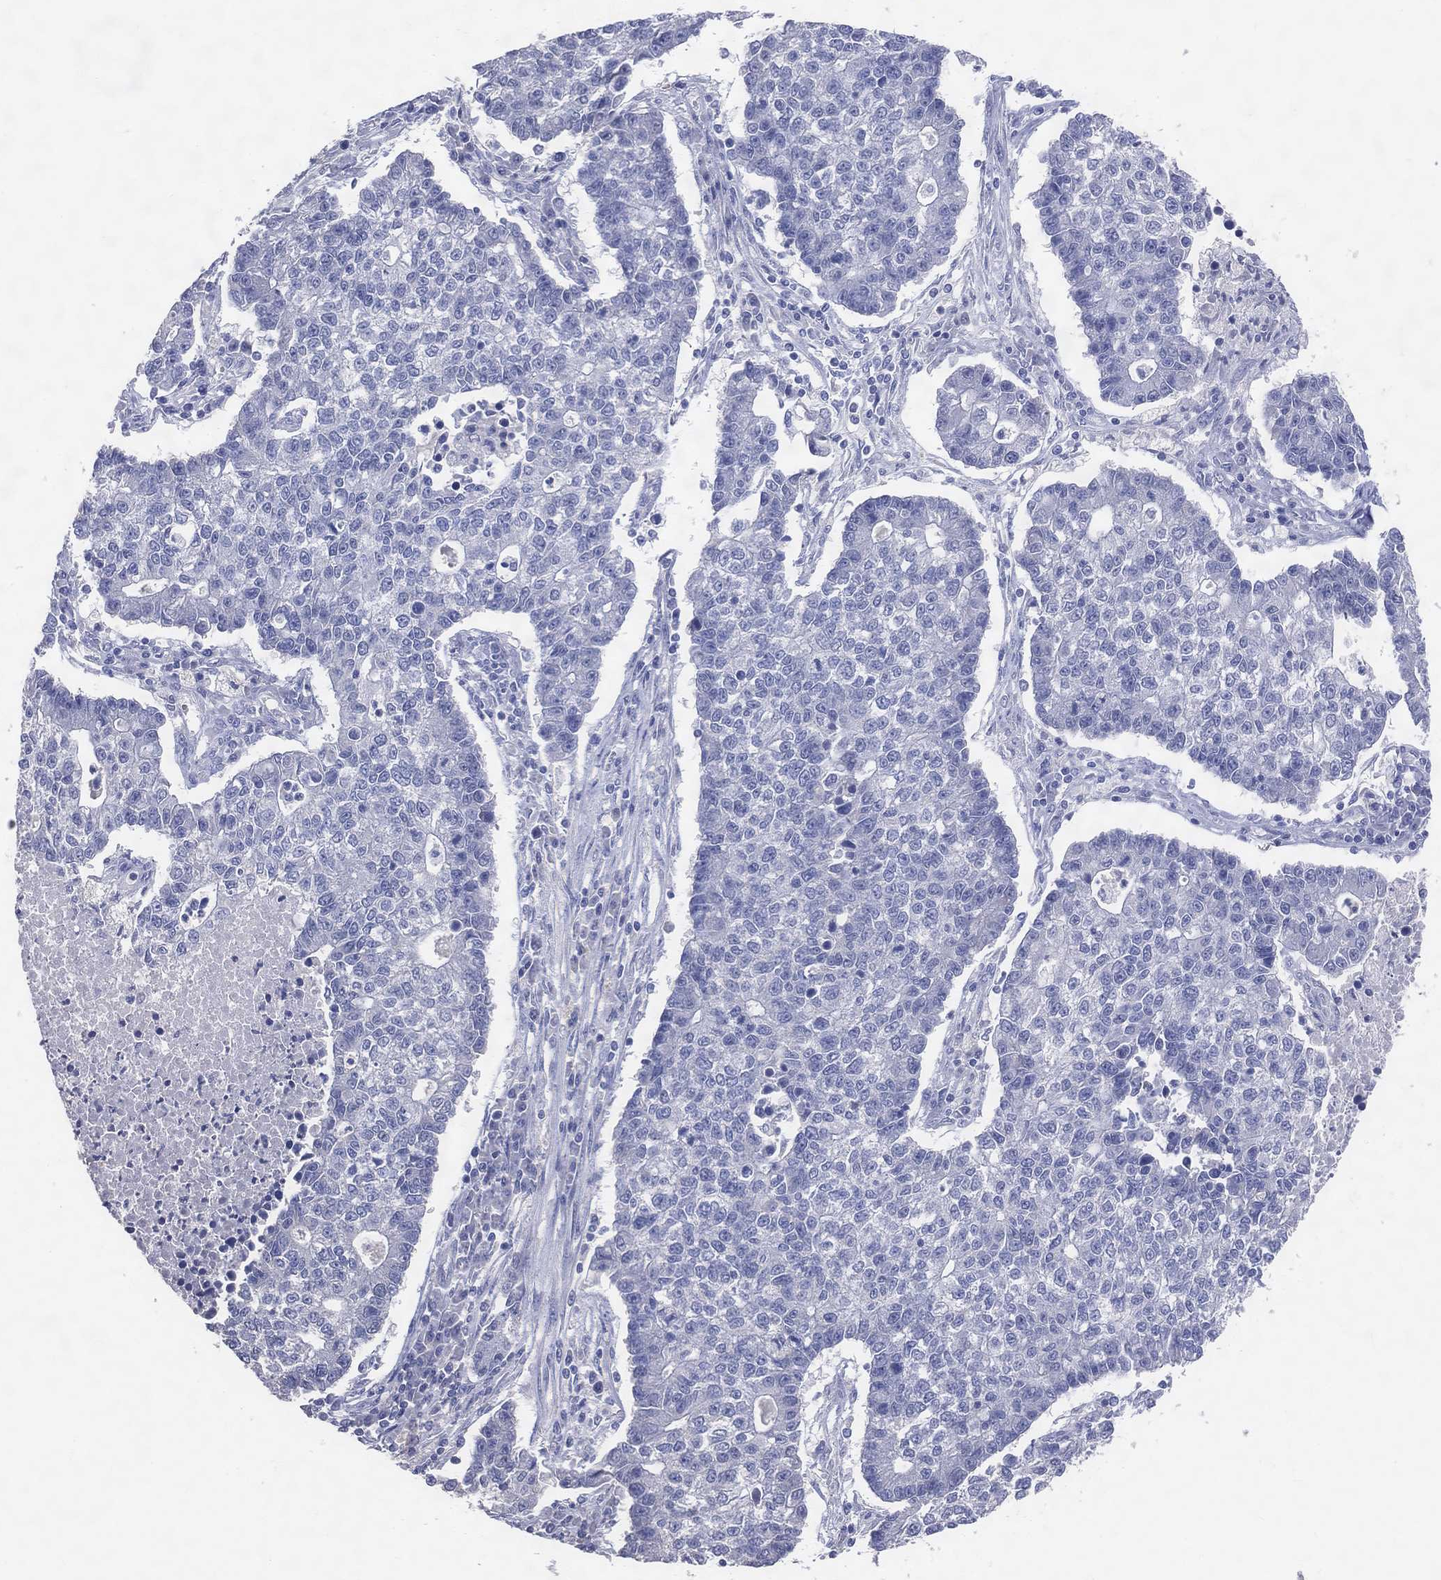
{"staining": {"intensity": "negative", "quantity": "none", "location": "none"}, "tissue": "lung cancer", "cell_type": "Tumor cells", "image_type": "cancer", "snomed": [{"axis": "morphology", "description": "Adenocarcinoma, NOS"}, {"axis": "topography", "description": "Lung"}], "caption": "Tumor cells are negative for protein expression in human lung cancer (adenocarcinoma).", "gene": "DNAH6", "patient": {"sex": "male", "age": 57}}